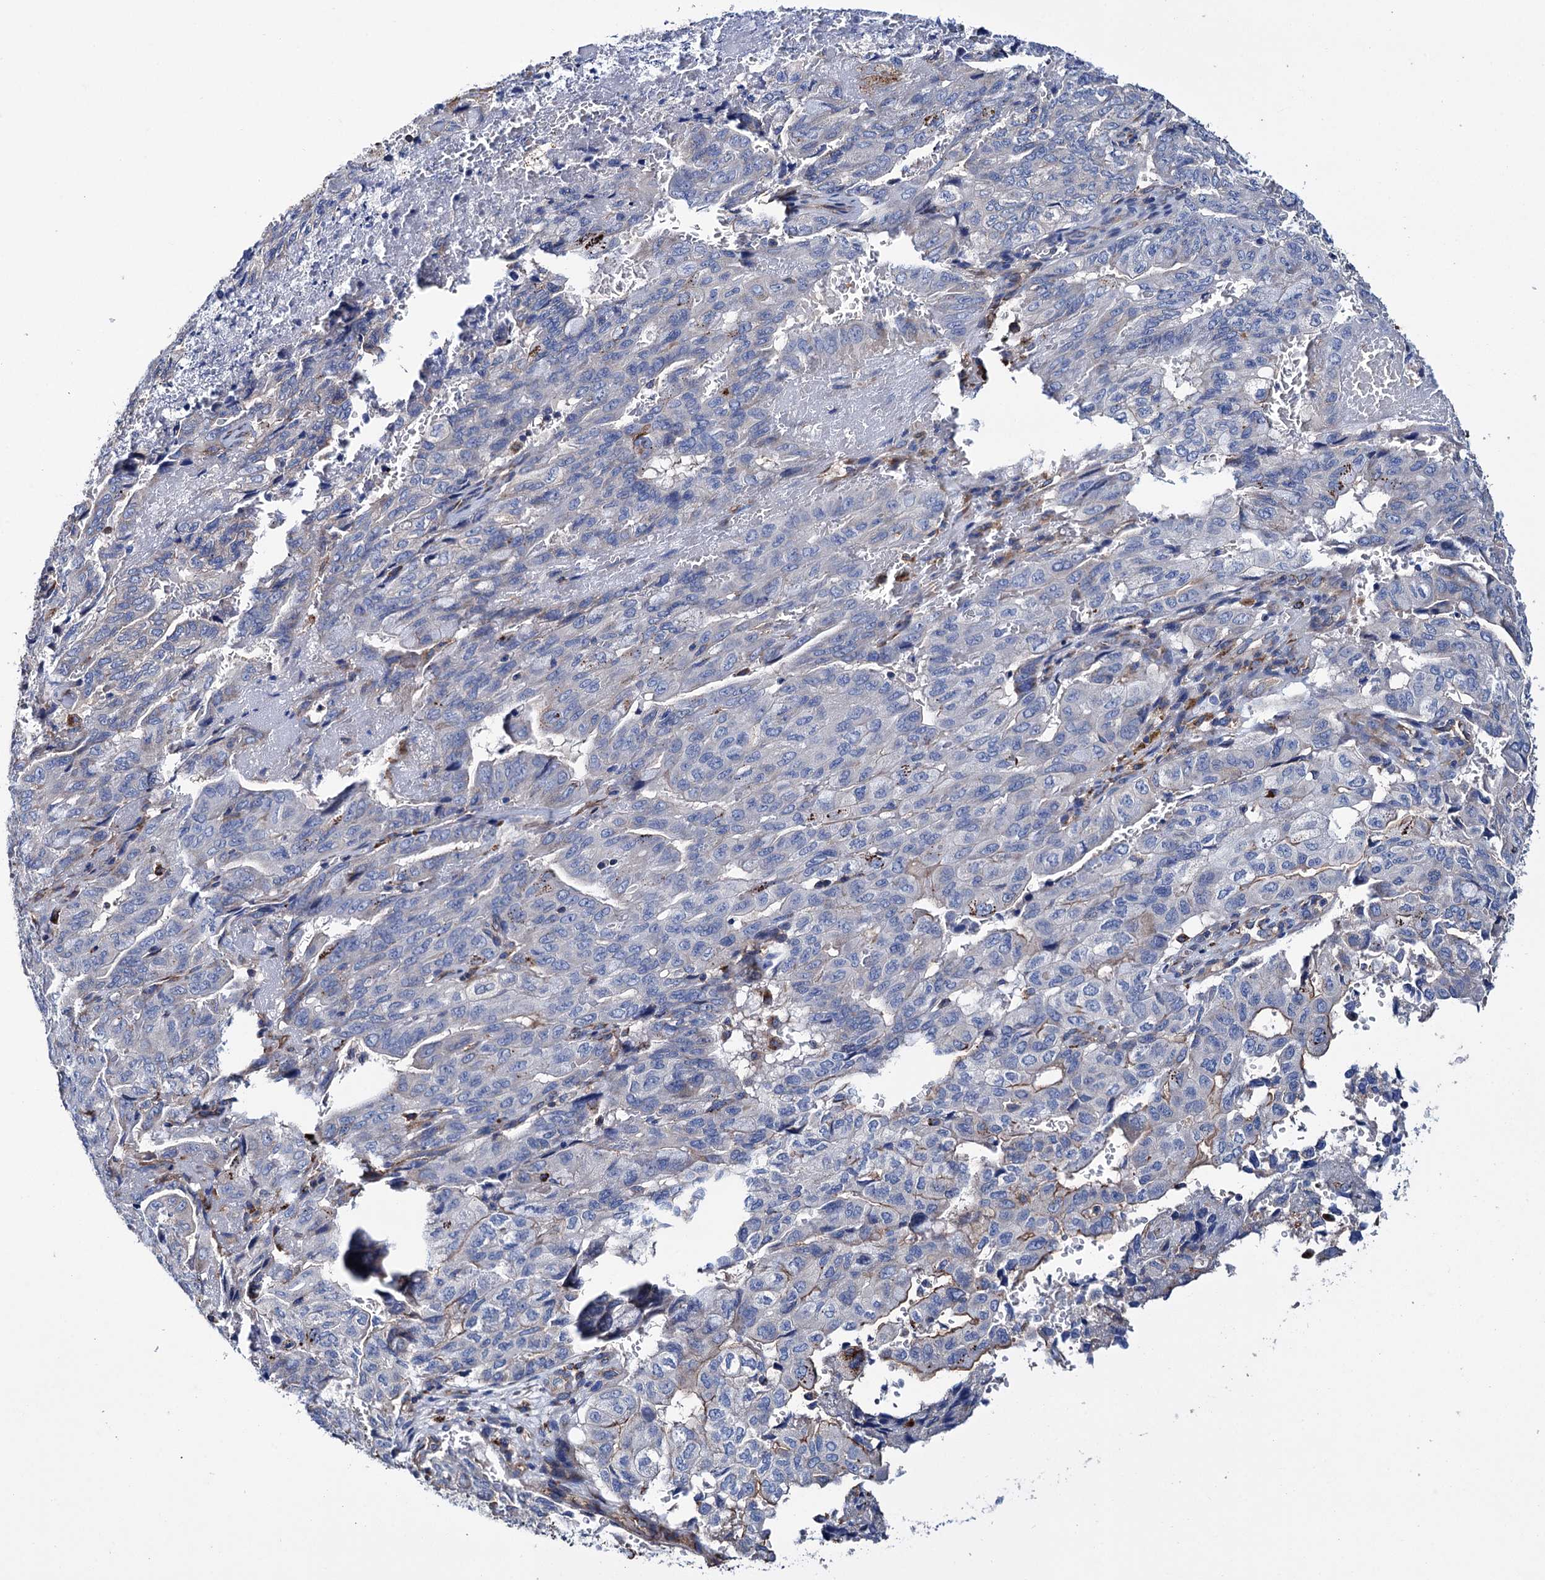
{"staining": {"intensity": "weak", "quantity": "<25%", "location": "cytoplasmic/membranous"}, "tissue": "pancreatic cancer", "cell_type": "Tumor cells", "image_type": "cancer", "snomed": [{"axis": "morphology", "description": "Adenocarcinoma, NOS"}, {"axis": "topography", "description": "Pancreas"}], "caption": "The photomicrograph reveals no significant staining in tumor cells of pancreatic cancer. The staining is performed using DAB (3,3'-diaminobenzidine) brown chromogen with nuclei counter-stained in using hematoxylin.", "gene": "SCPEP1", "patient": {"sex": "male", "age": 51}}